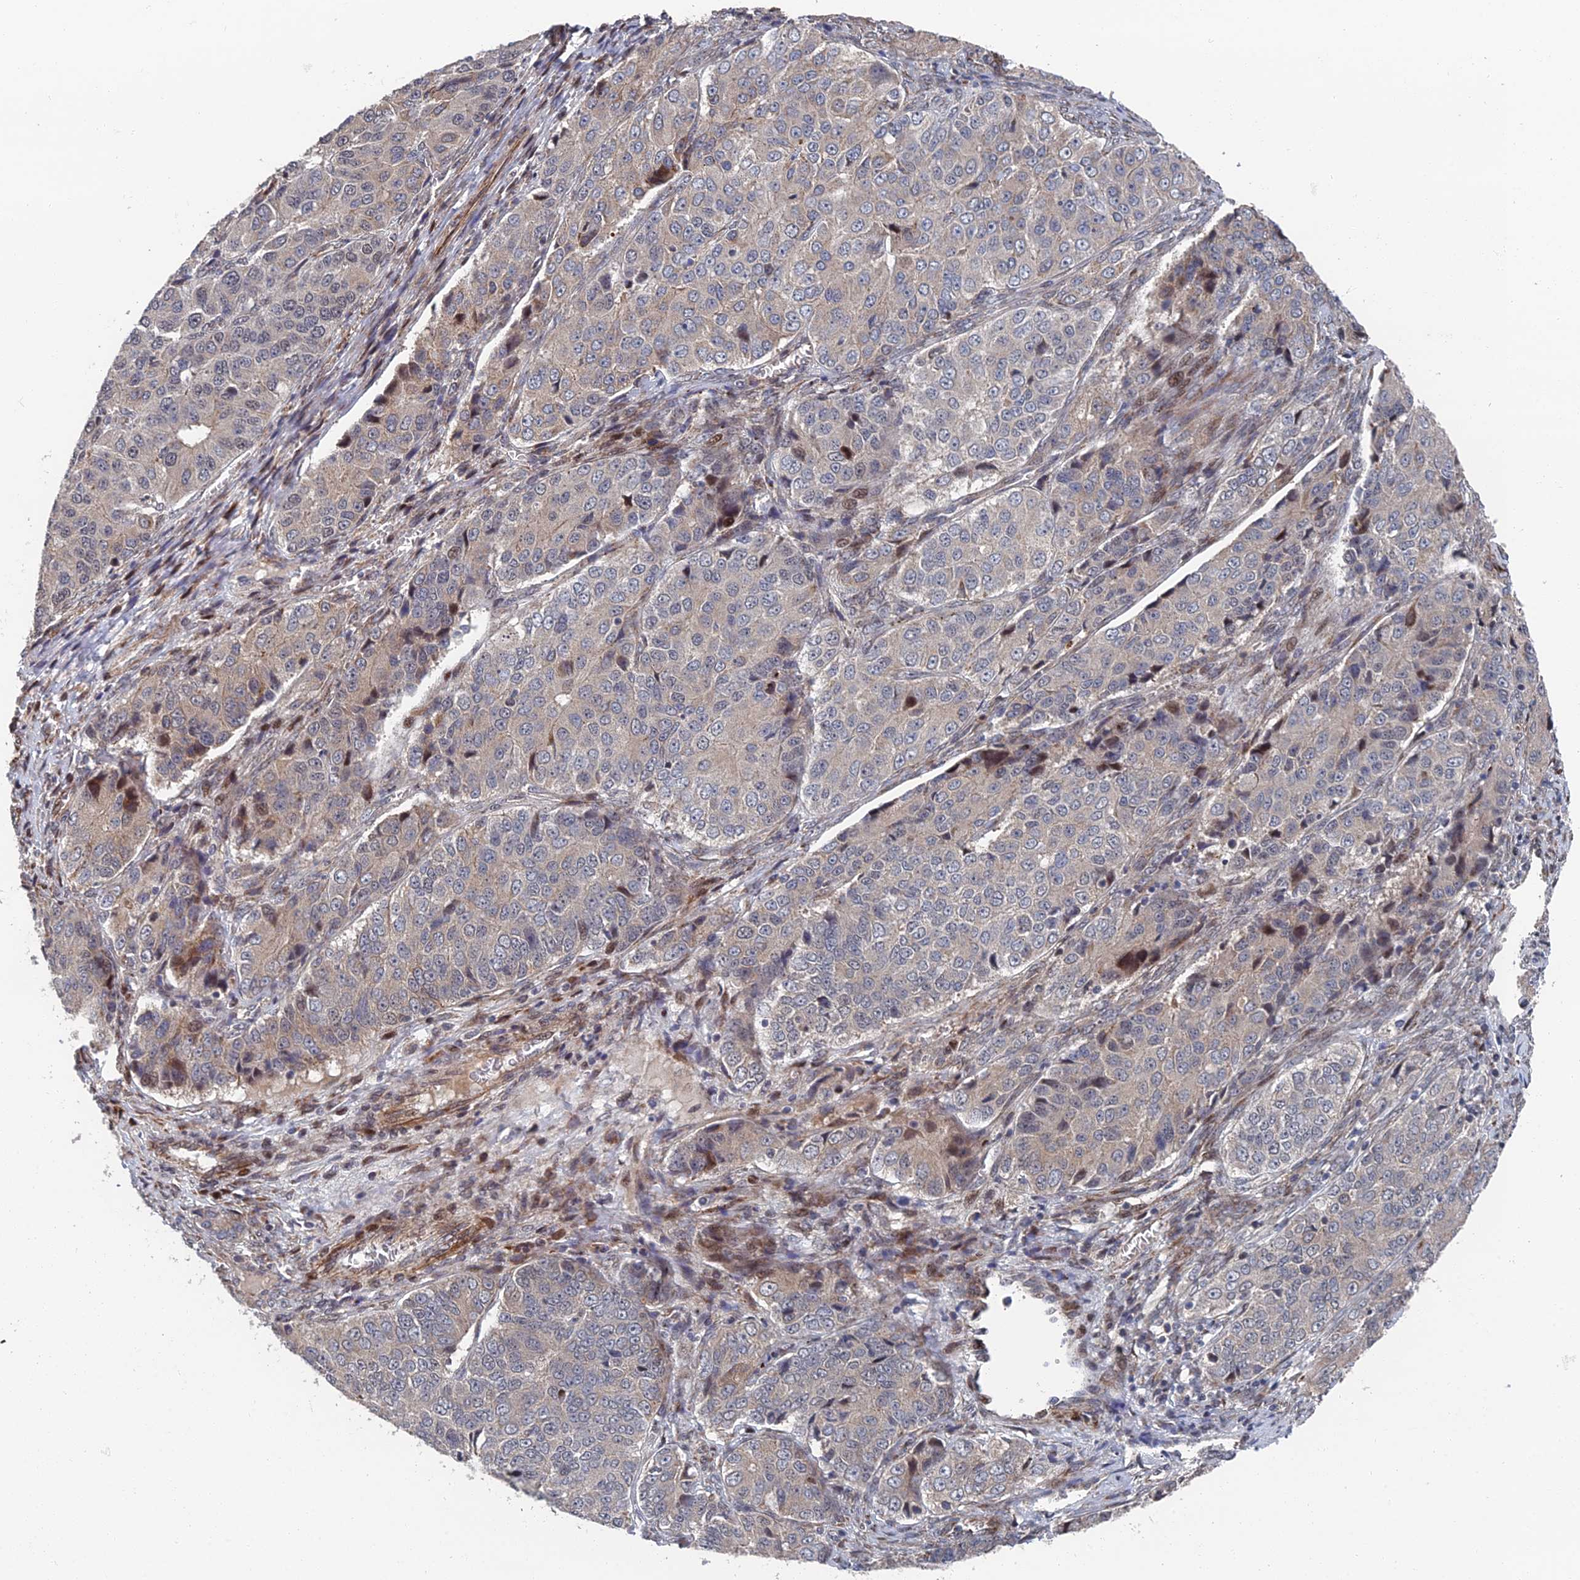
{"staining": {"intensity": "negative", "quantity": "none", "location": "none"}, "tissue": "ovarian cancer", "cell_type": "Tumor cells", "image_type": "cancer", "snomed": [{"axis": "morphology", "description": "Carcinoma, endometroid"}, {"axis": "topography", "description": "Ovary"}], "caption": "The histopathology image displays no staining of tumor cells in ovarian cancer (endometroid carcinoma).", "gene": "GTF2IRD1", "patient": {"sex": "female", "age": 51}}